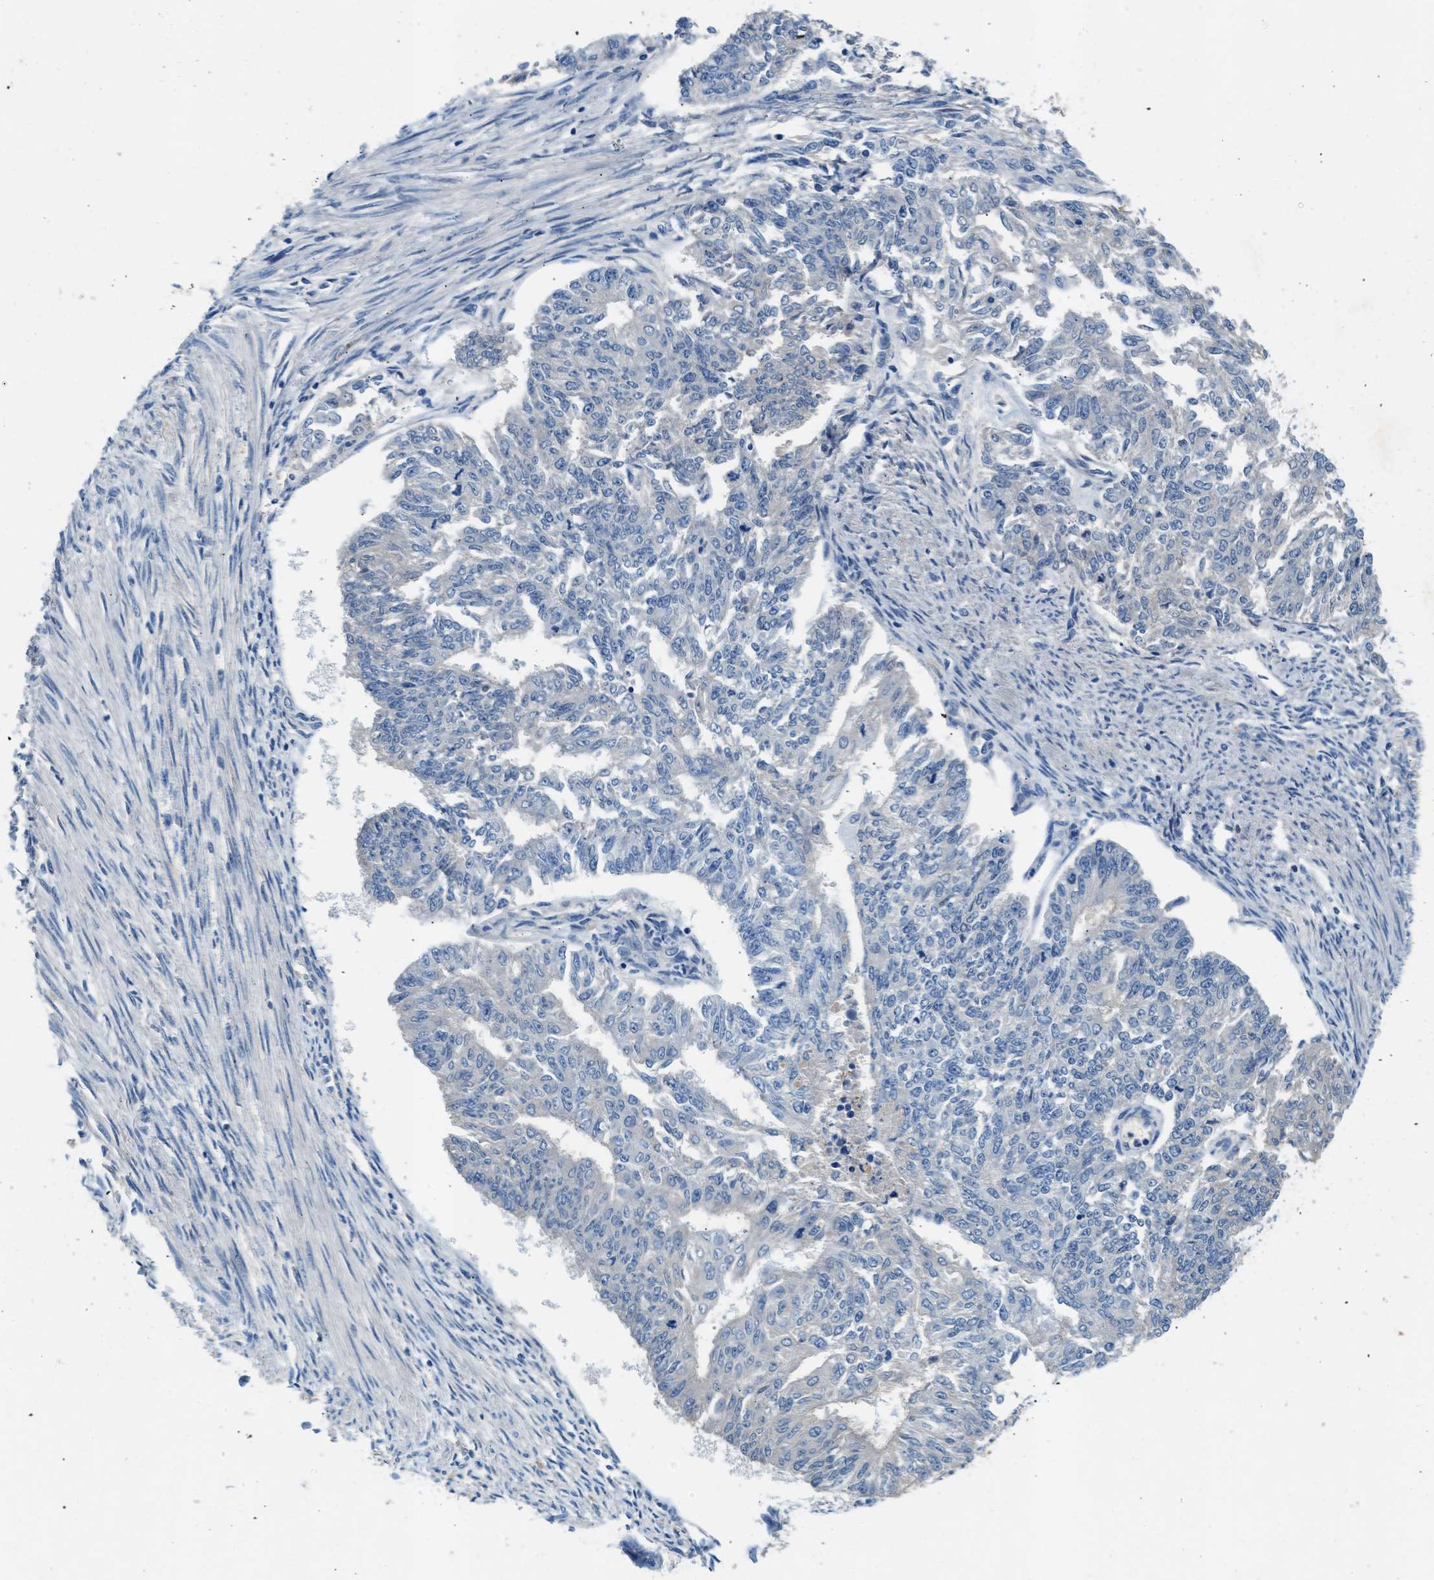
{"staining": {"intensity": "negative", "quantity": "none", "location": "none"}, "tissue": "endometrial cancer", "cell_type": "Tumor cells", "image_type": "cancer", "snomed": [{"axis": "morphology", "description": "Adenocarcinoma, NOS"}, {"axis": "topography", "description": "Endometrium"}], "caption": "Immunohistochemical staining of endometrial cancer (adenocarcinoma) reveals no significant staining in tumor cells.", "gene": "RWDD2B", "patient": {"sex": "female", "age": 32}}